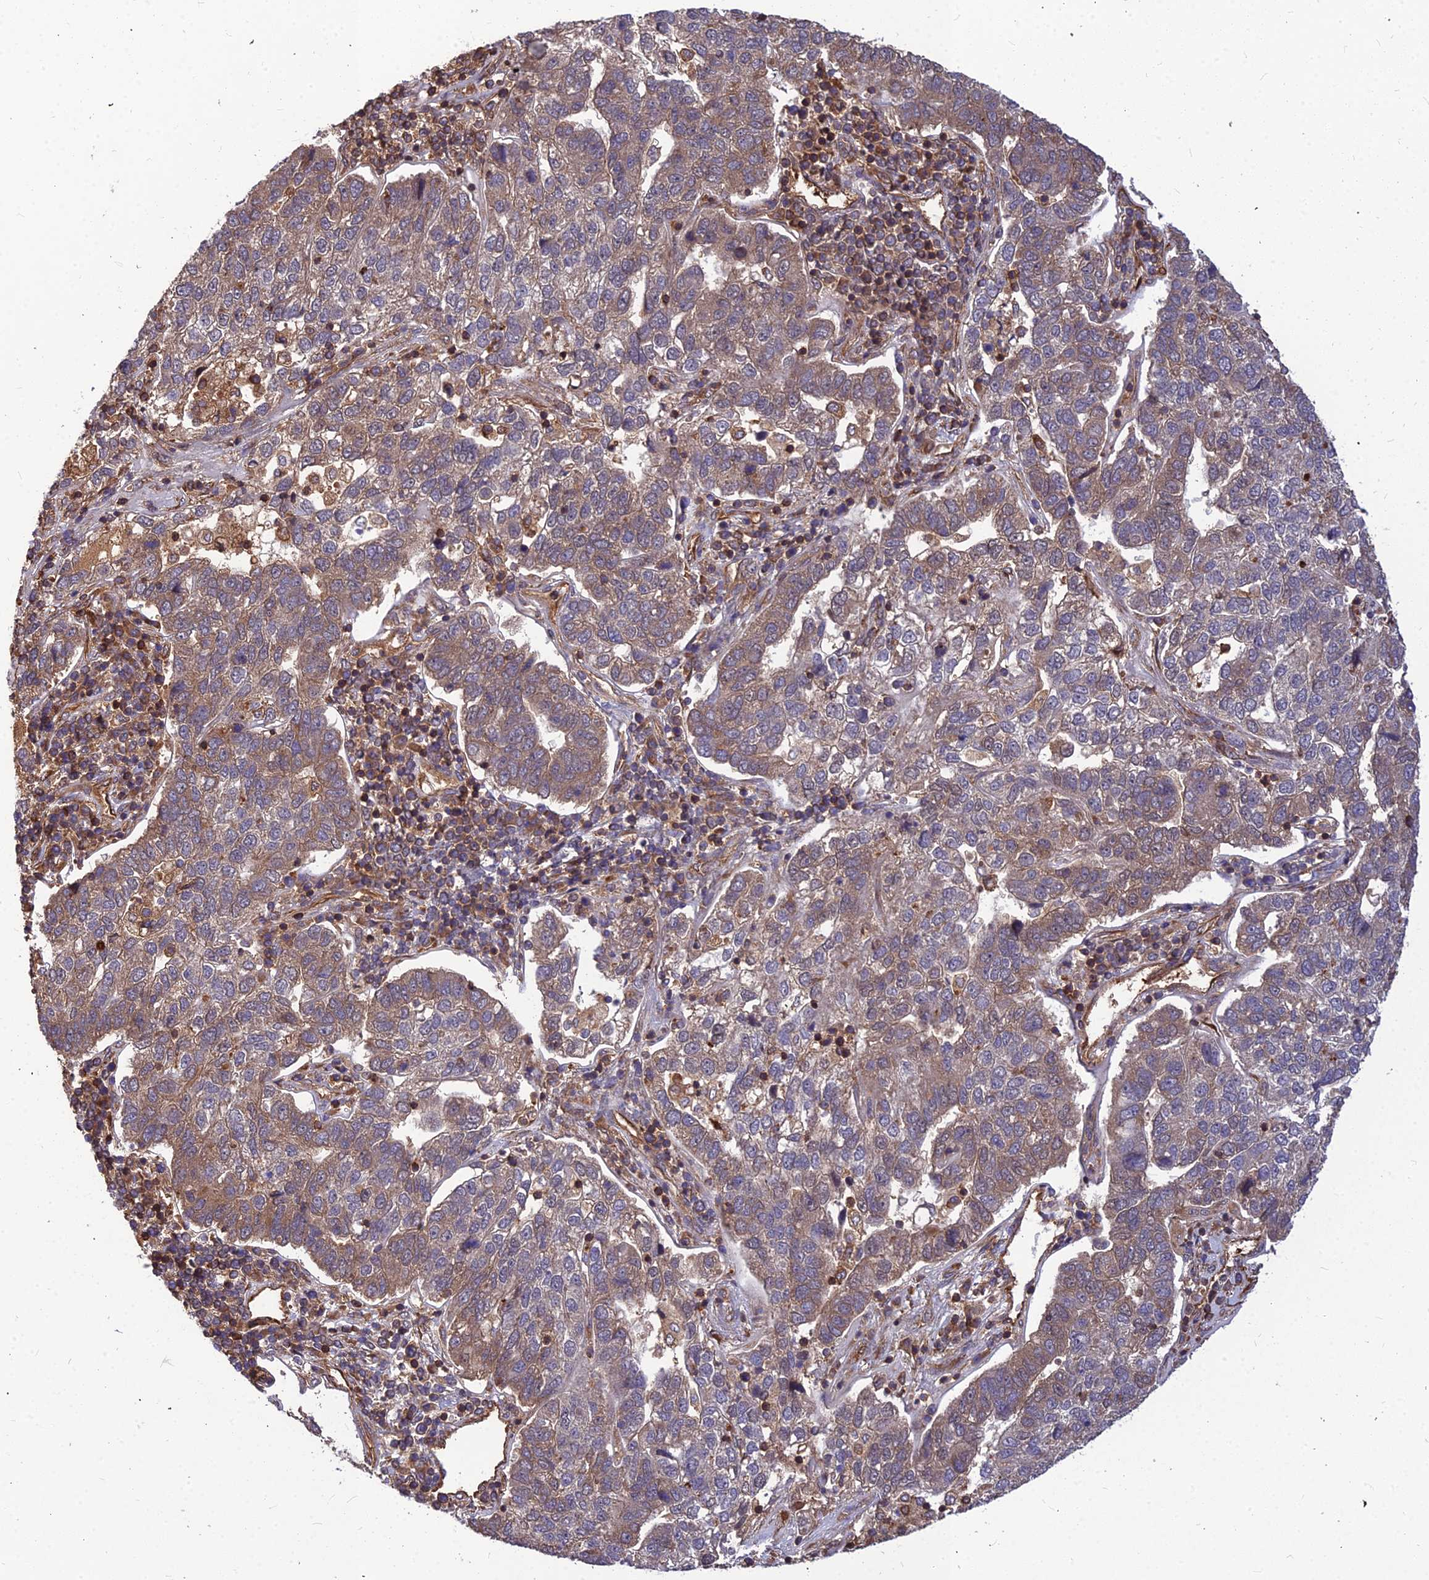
{"staining": {"intensity": "weak", "quantity": "25%-75%", "location": "cytoplasmic/membranous"}, "tissue": "pancreatic cancer", "cell_type": "Tumor cells", "image_type": "cancer", "snomed": [{"axis": "morphology", "description": "Adenocarcinoma, NOS"}, {"axis": "topography", "description": "Pancreas"}], "caption": "There is low levels of weak cytoplasmic/membranous positivity in tumor cells of pancreatic cancer (adenocarcinoma), as demonstrated by immunohistochemical staining (brown color).", "gene": "ZNF467", "patient": {"sex": "female", "age": 61}}